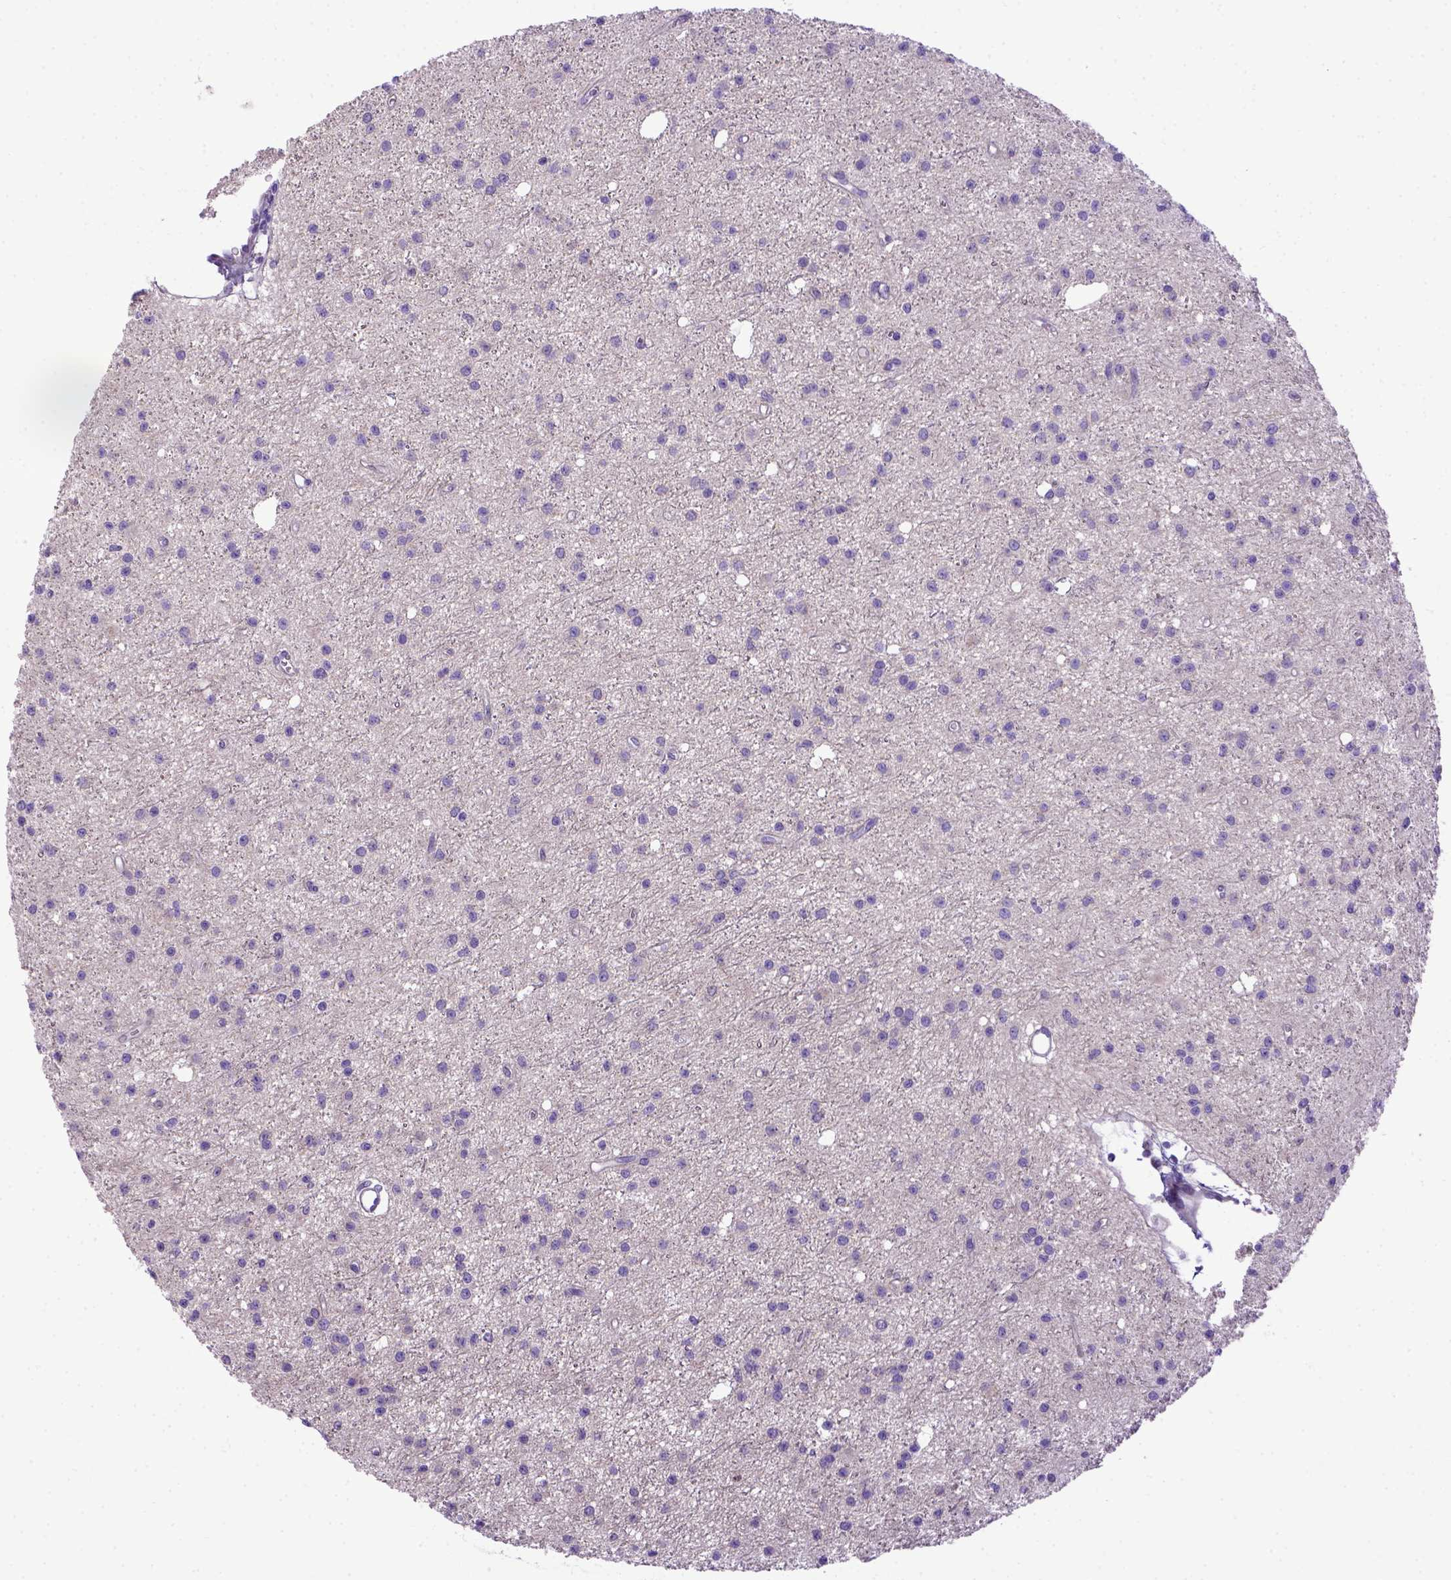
{"staining": {"intensity": "negative", "quantity": "none", "location": "none"}, "tissue": "glioma", "cell_type": "Tumor cells", "image_type": "cancer", "snomed": [{"axis": "morphology", "description": "Glioma, malignant, Low grade"}, {"axis": "topography", "description": "Brain"}], "caption": "Tumor cells show no significant expression in glioma. (IHC, brightfield microscopy, high magnification).", "gene": "ADAM12", "patient": {"sex": "male", "age": 27}}